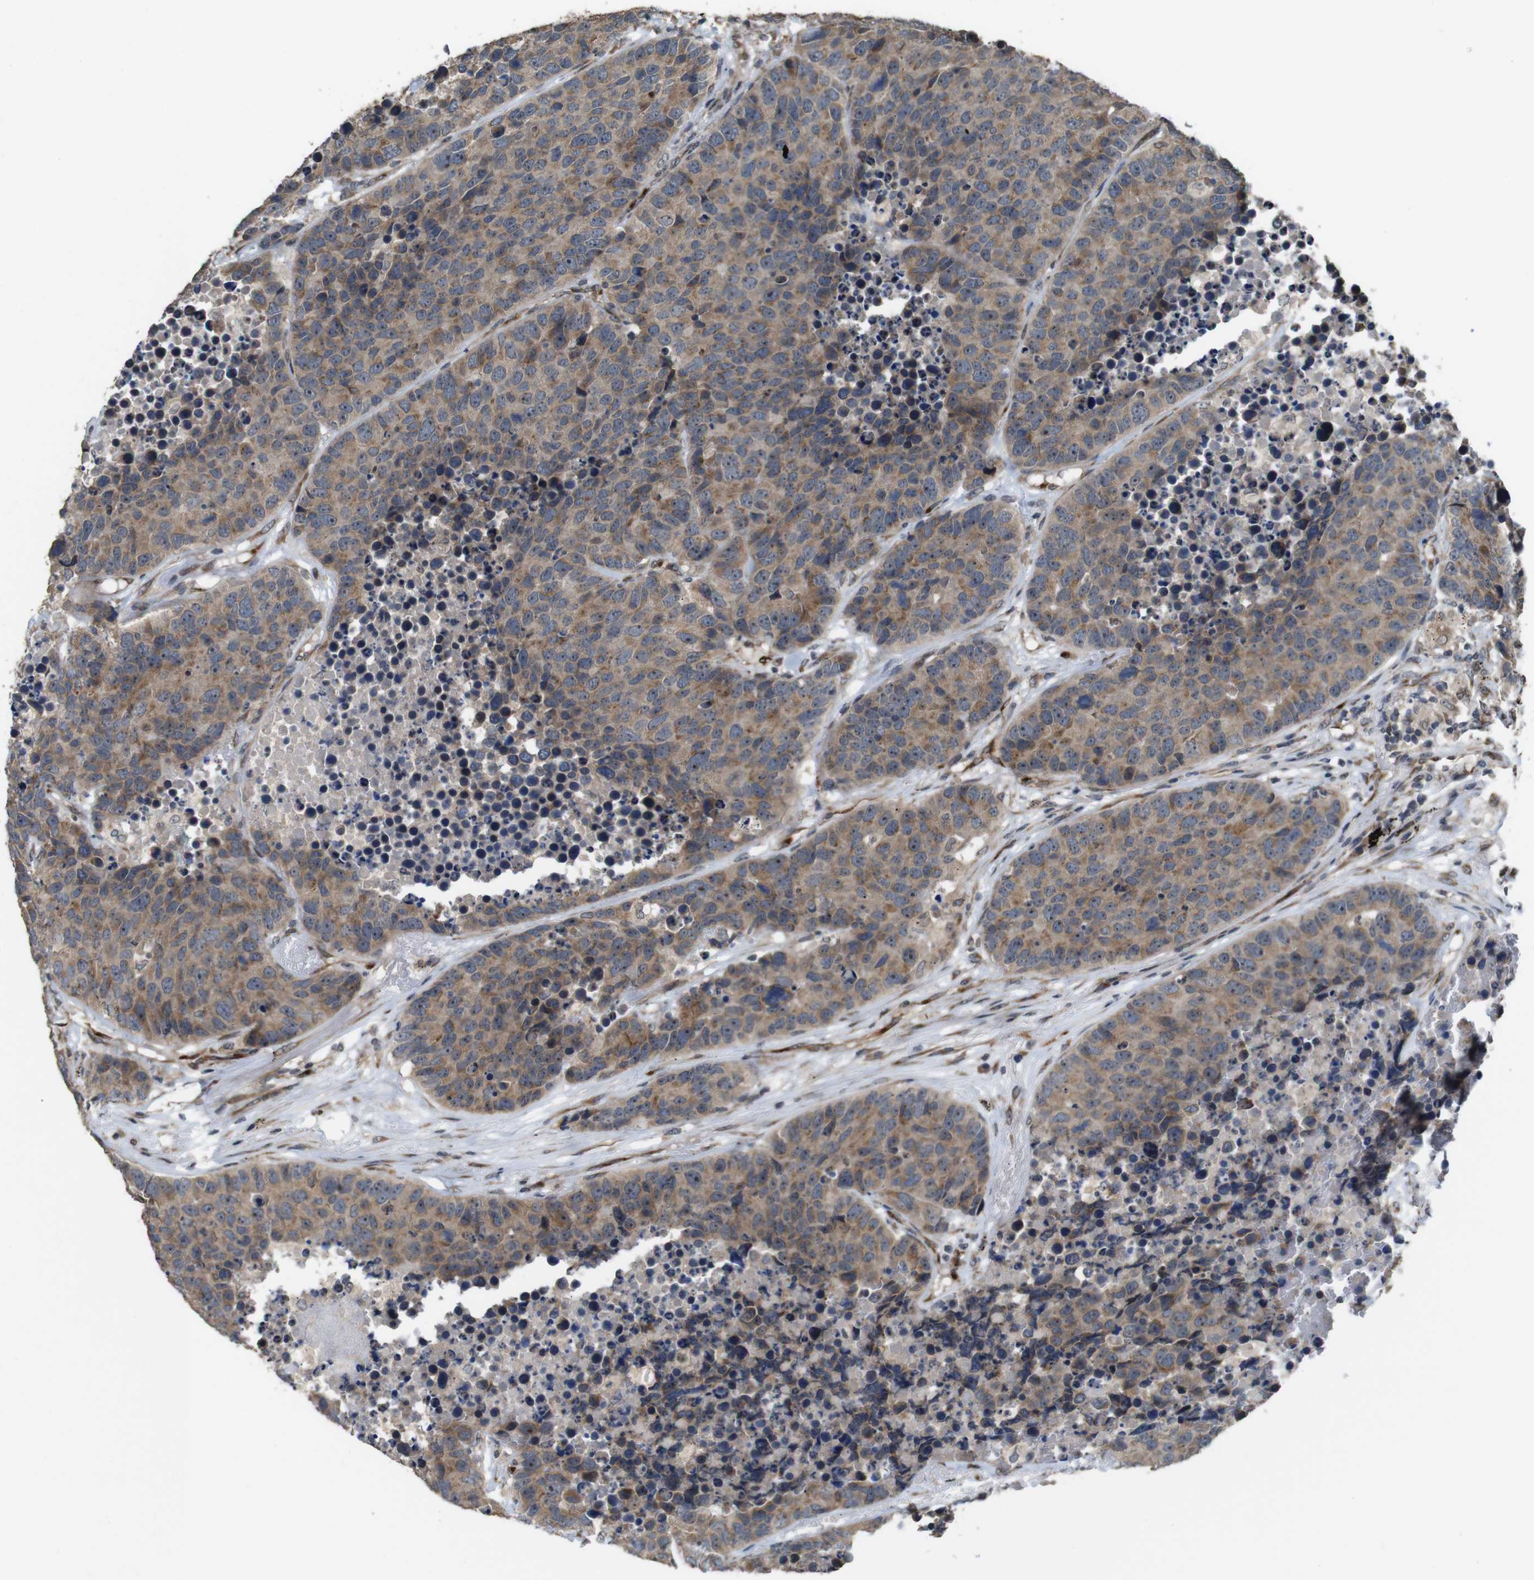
{"staining": {"intensity": "moderate", "quantity": ">75%", "location": "cytoplasmic/membranous,nuclear"}, "tissue": "carcinoid", "cell_type": "Tumor cells", "image_type": "cancer", "snomed": [{"axis": "morphology", "description": "Carcinoid, malignant, NOS"}, {"axis": "topography", "description": "Lung"}], "caption": "Protein staining of carcinoid tissue reveals moderate cytoplasmic/membranous and nuclear expression in about >75% of tumor cells. (DAB (3,3'-diaminobenzidine) IHC, brown staining for protein, blue staining for nuclei).", "gene": "EFCAB14", "patient": {"sex": "male", "age": 60}}